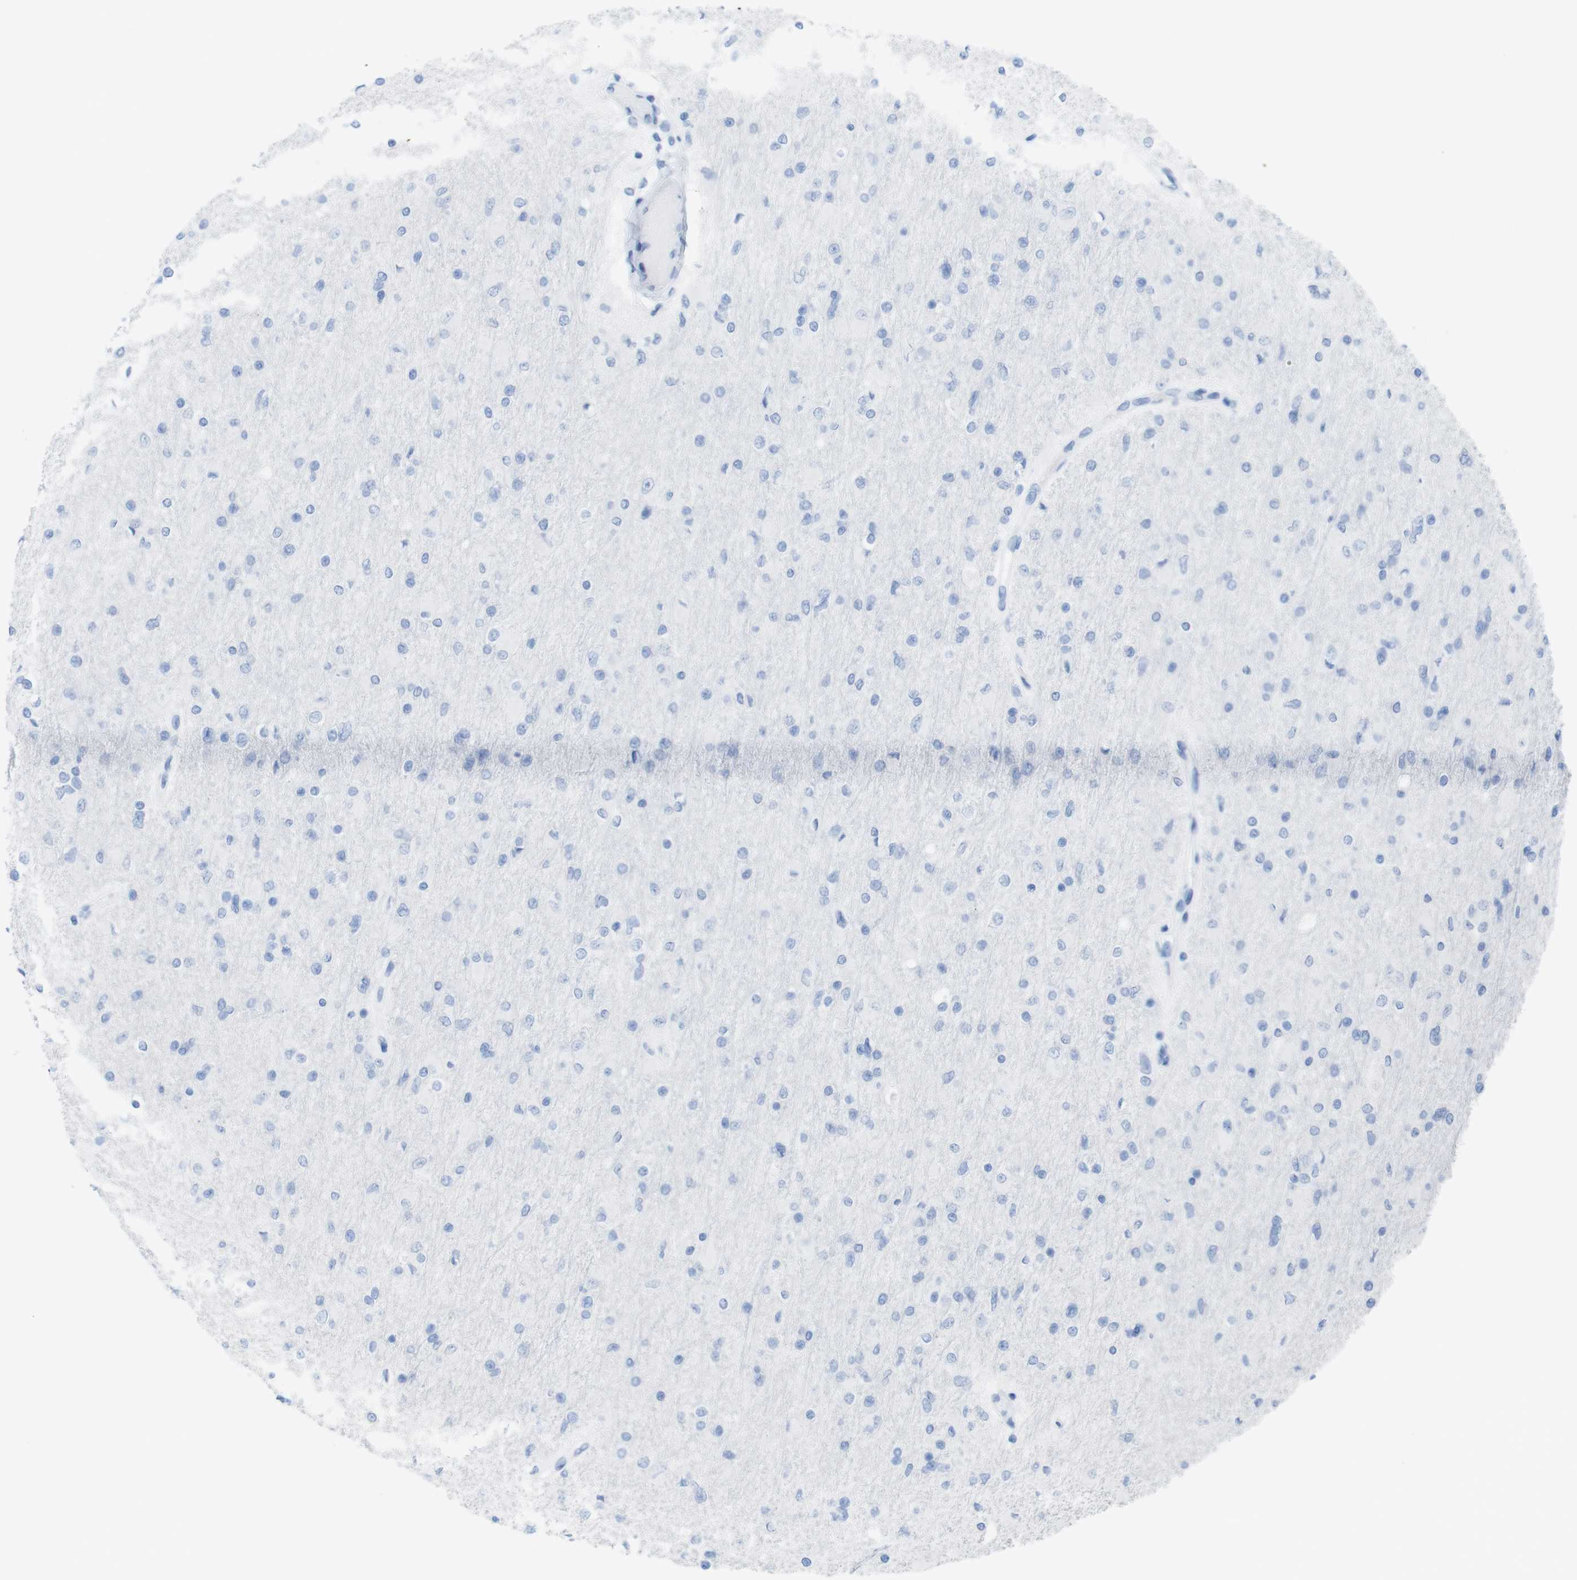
{"staining": {"intensity": "negative", "quantity": "none", "location": "none"}, "tissue": "glioma", "cell_type": "Tumor cells", "image_type": "cancer", "snomed": [{"axis": "morphology", "description": "Glioma, malignant, High grade"}, {"axis": "topography", "description": "Cerebral cortex"}], "caption": "High-grade glioma (malignant) stained for a protein using immunohistochemistry (IHC) displays no positivity tumor cells.", "gene": "MYH7", "patient": {"sex": "female", "age": 36}}